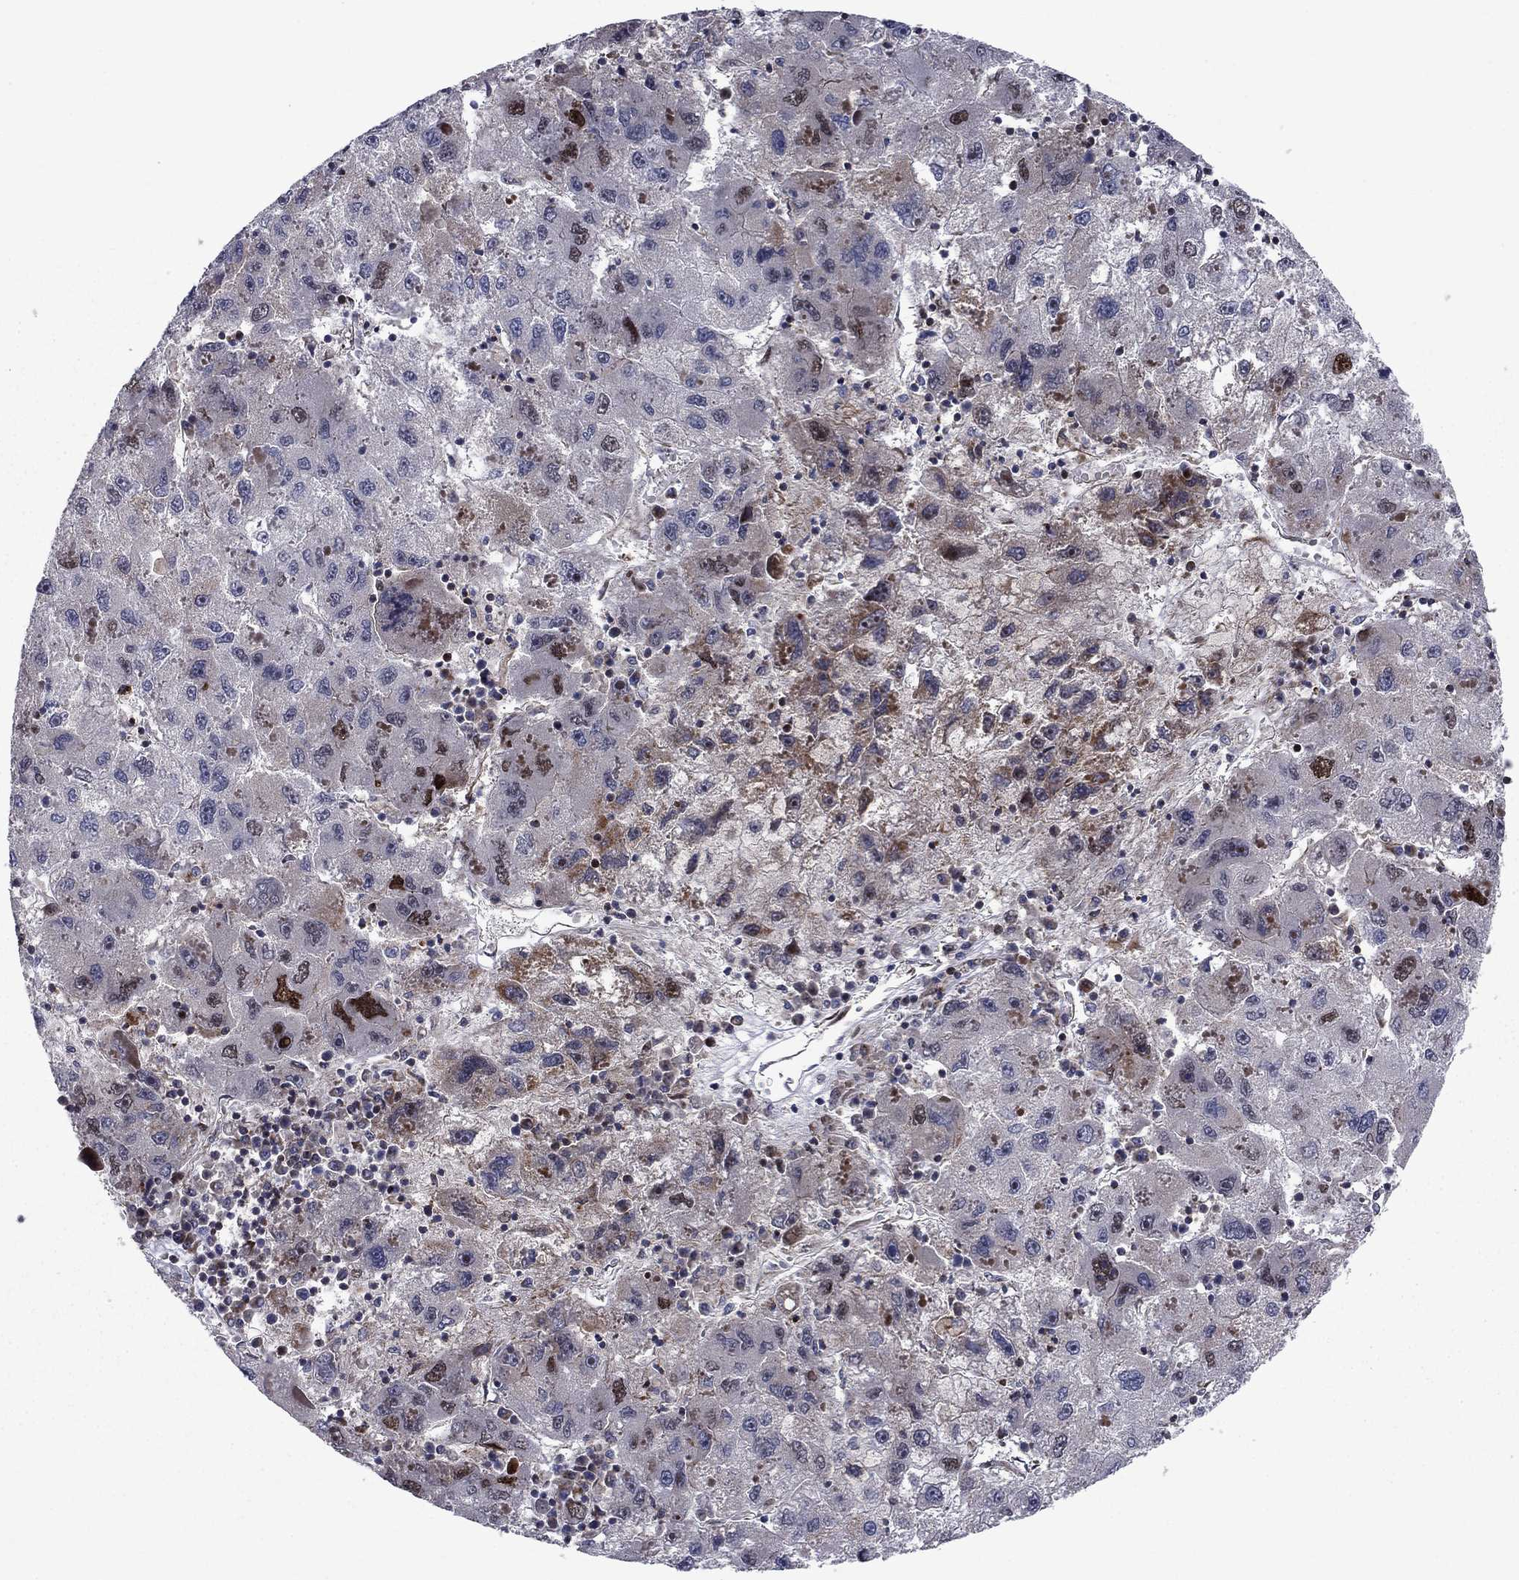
{"staining": {"intensity": "strong", "quantity": "<25%", "location": "cytoplasmic/membranous"}, "tissue": "liver cancer", "cell_type": "Tumor cells", "image_type": "cancer", "snomed": [{"axis": "morphology", "description": "Carcinoma, Hepatocellular, NOS"}, {"axis": "topography", "description": "Liver"}], "caption": "A high-resolution micrograph shows immunohistochemistry (IHC) staining of liver hepatocellular carcinoma, which shows strong cytoplasmic/membranous expression in approximately <25% of tumor cells.", "gene": "MIOS", "patient": {"sex": "male", "age": 75}}